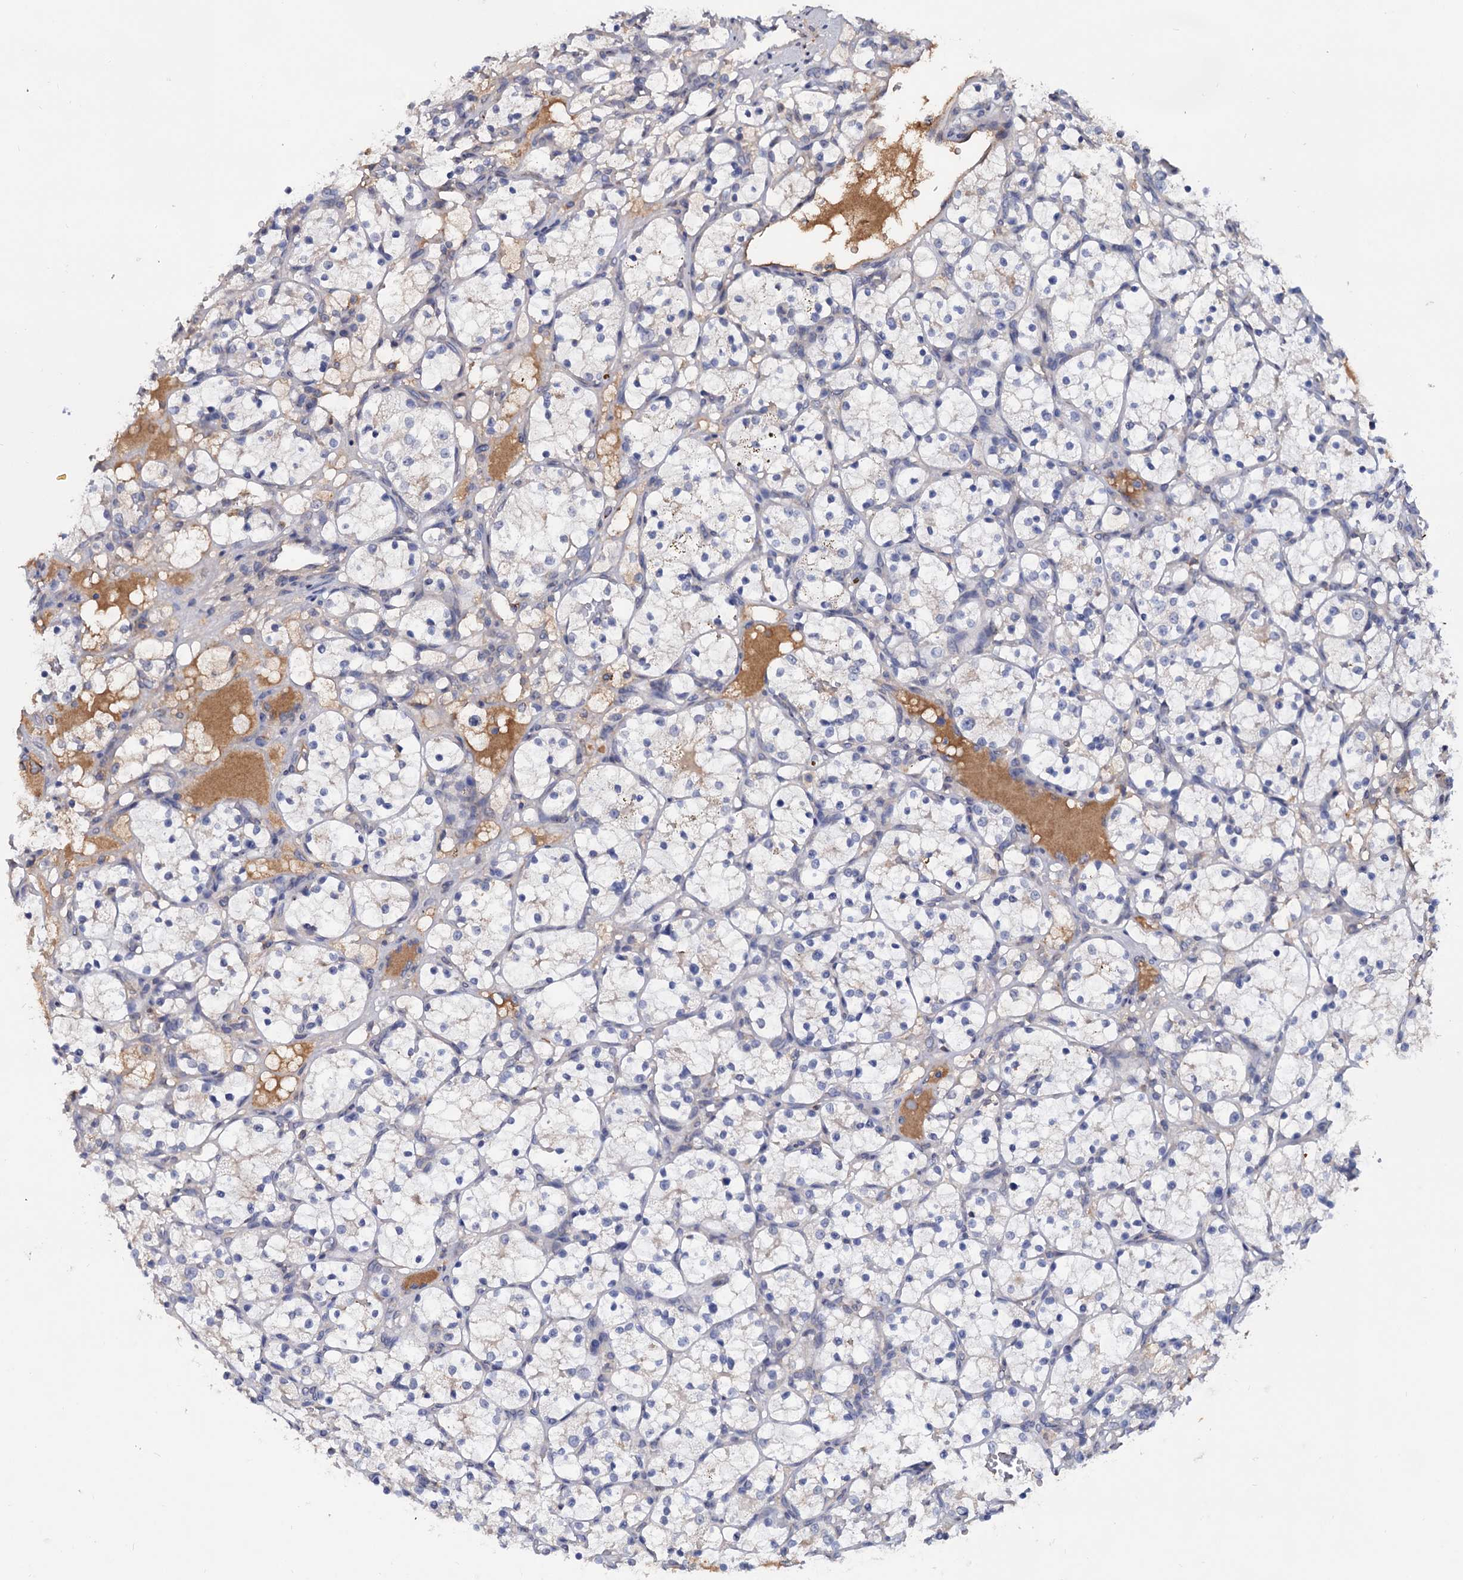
{"staining": {"intensity": "negative", "quantity": "none", "location": "none"}, "tissue": "renal cancer", "cell_type": "Tumor cells", "image_type": "cancer", "snomed": [{"axis": "morphology", "description": "Adenocarcinoma, NOS"}, {"axis": "topography", "description": "Kidney"}], "caption": "IHC of human renal adenocarcinoma demonstrates no positivity in tumor cells.", "gene": "NPAS4", "patient": {"sex": "female", "age": 69}}